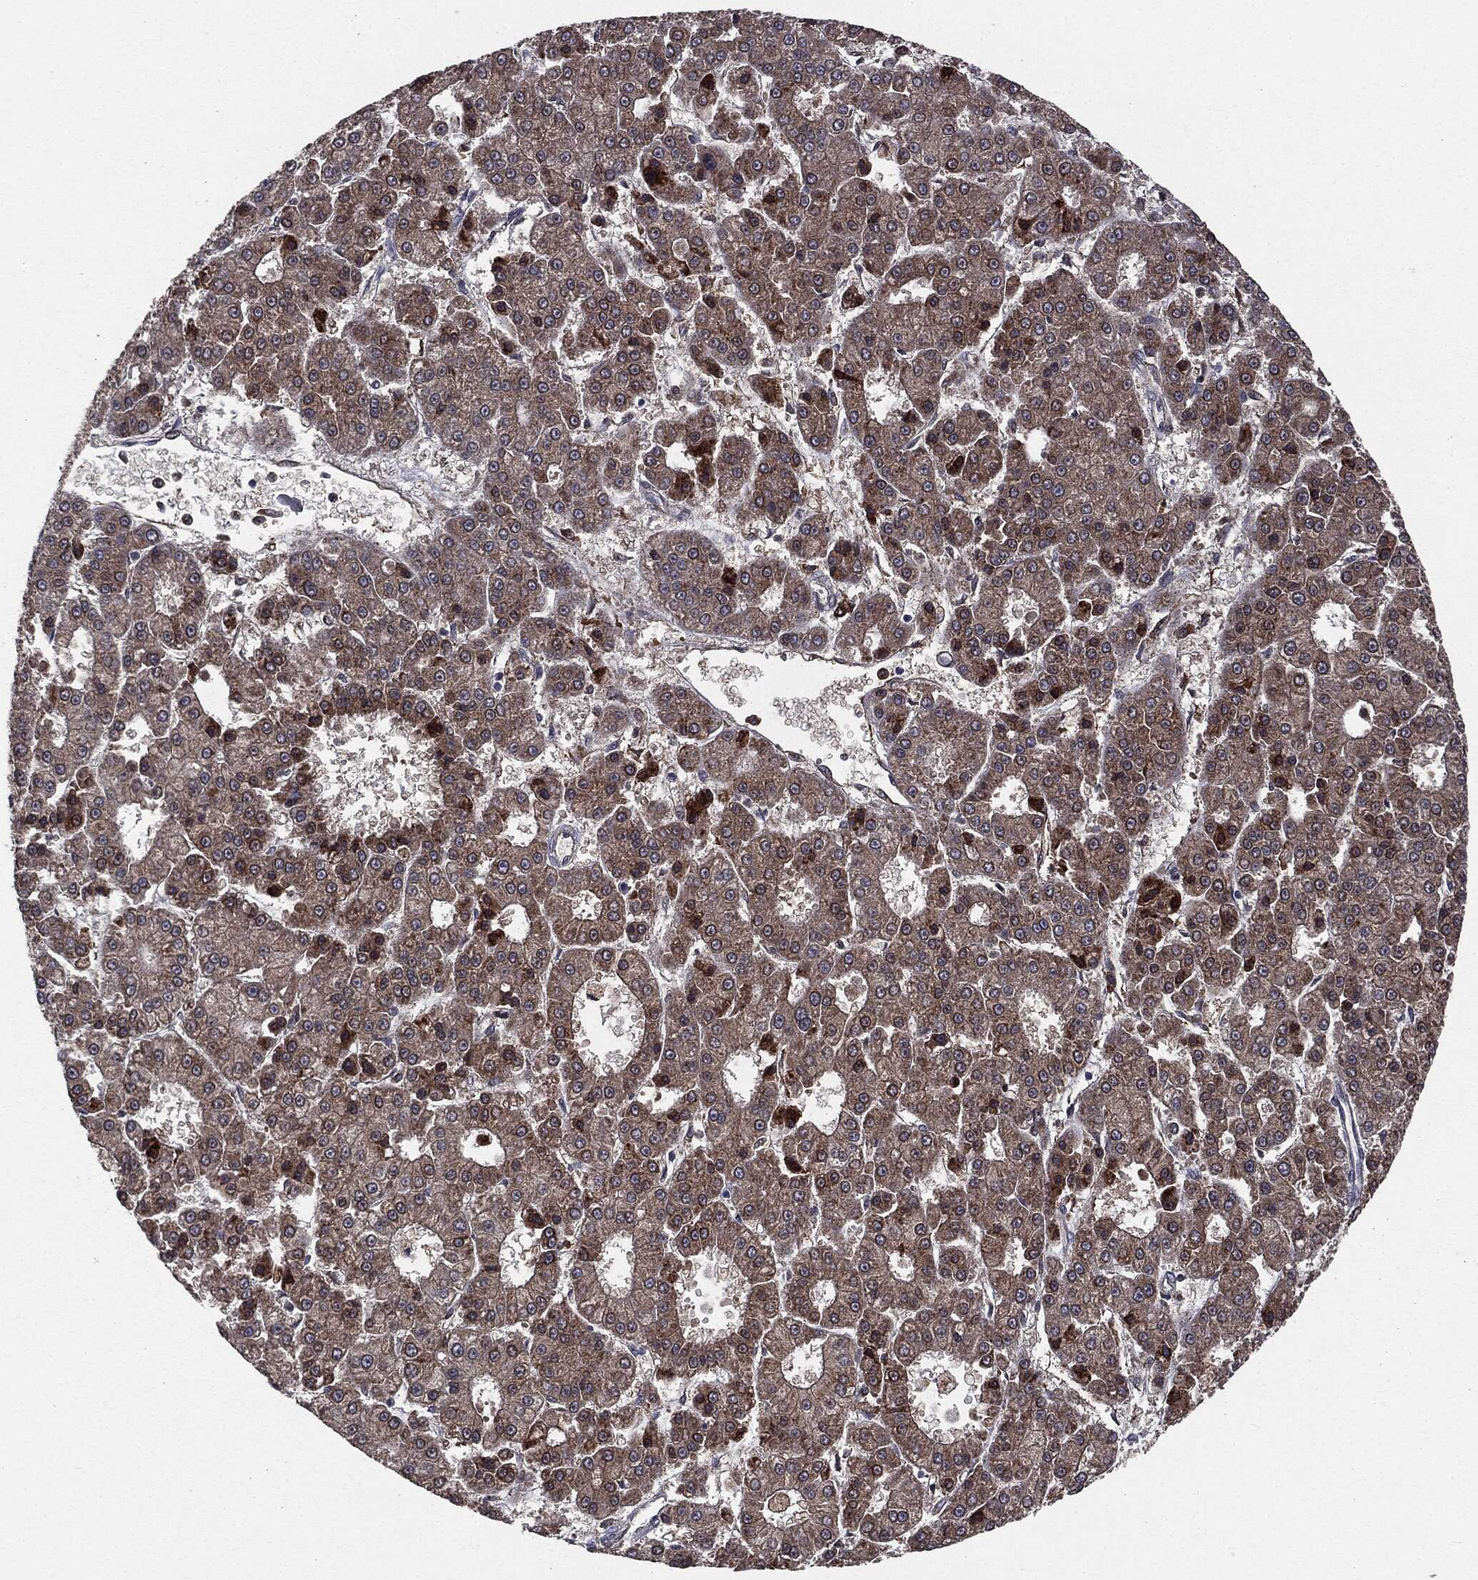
{"staining": {"intensity": "moderate", "quantity": ">75%", "location": "cytoplasmic/membranous"}, "tissue": "liver cancer", "cell_type": "Tumor cells", "image_type": "cancer", "snomed": [{"axis": "morphology", "description": "Carcinoma, Hepatocellular, NOS"}, {"axis": "topography", "description": "Liver"}], "caption": "A medium amount of moderate cytoplasmic/membranous expression is identified in approximately >75% of tumor cells in liver cancer tissue.", "gene": "NME1", "patient": {"sex": "male", "age": 70}}